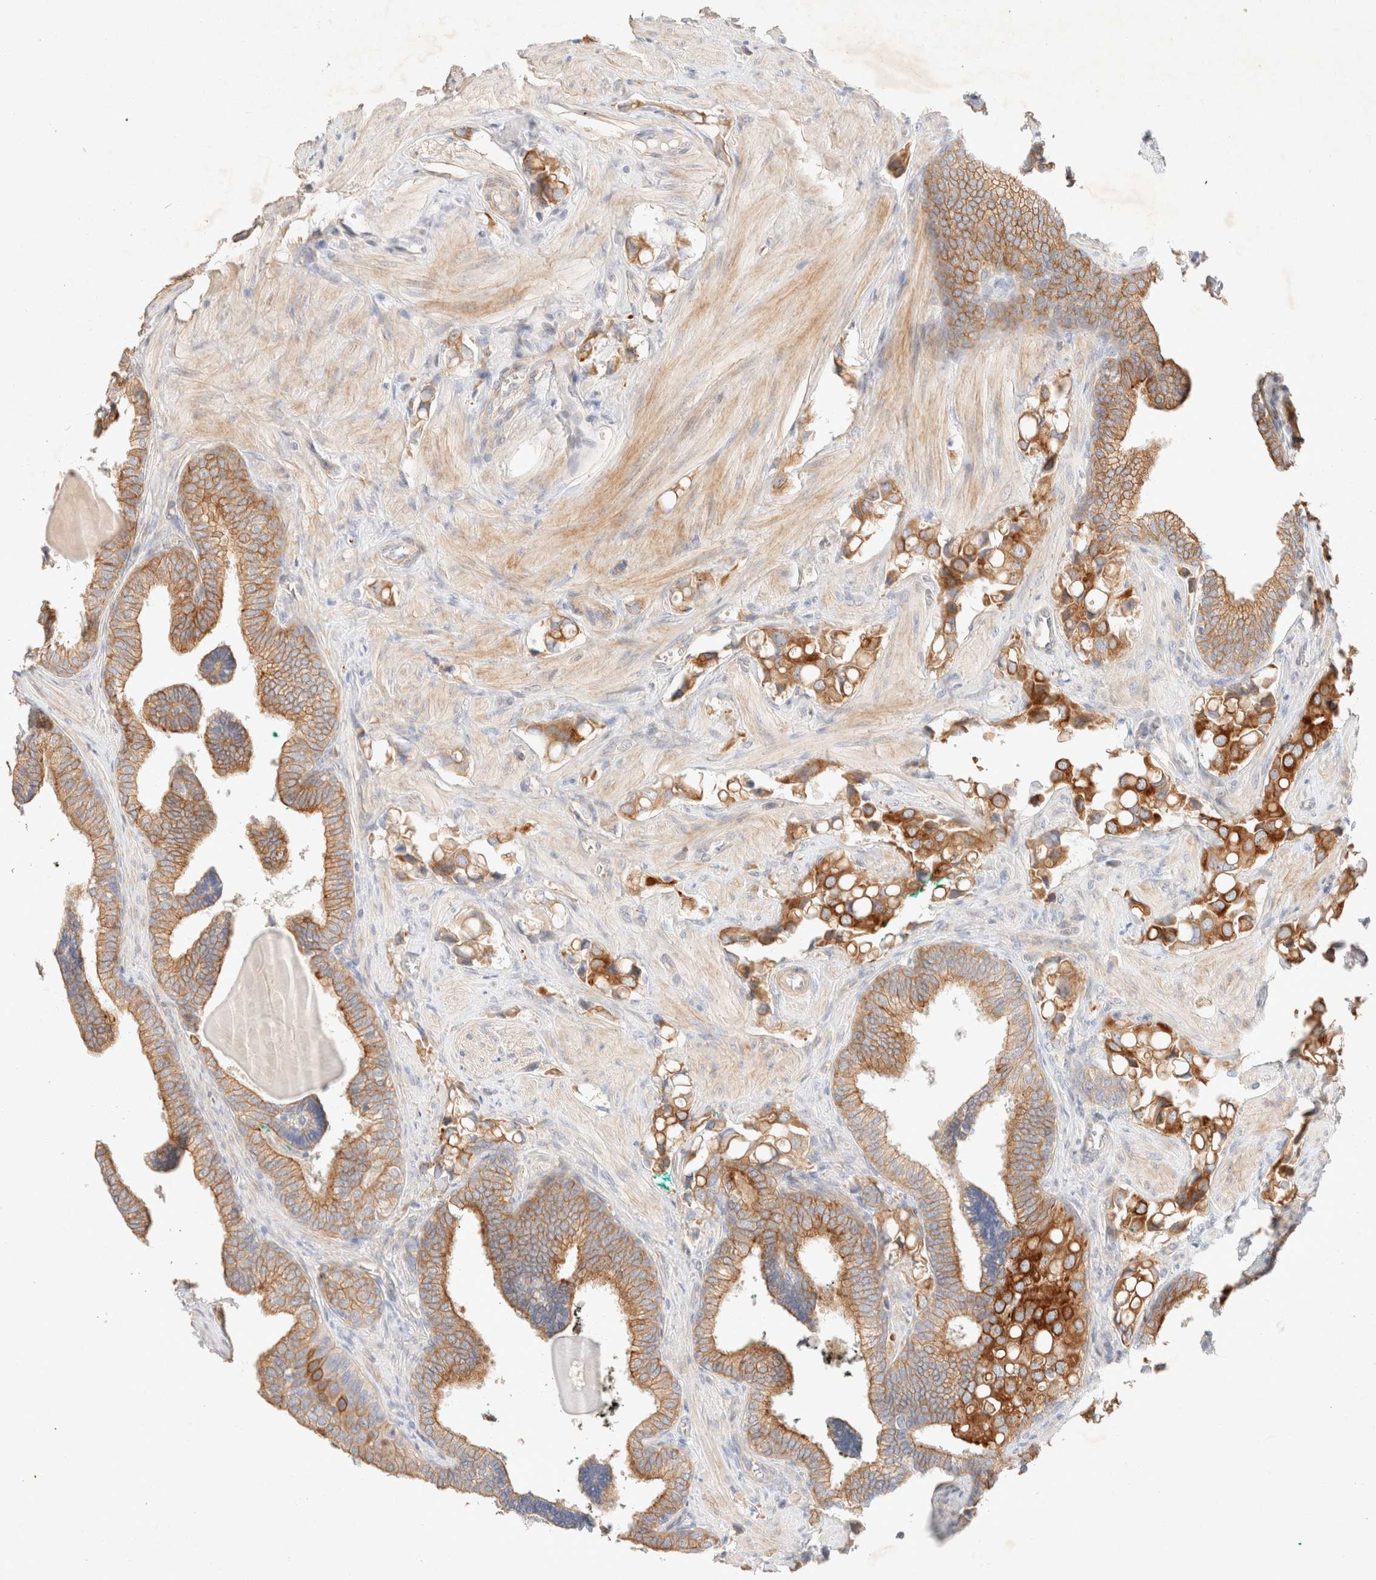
{"staining": {"intensity": "strong", "quantity": ">75%", "location": "cytoplasmic/membranous"}, "tissue": "prostate cancer", "cell_type": "Tumor cells", "image_type": "cancer", "snomed": [{"axis": "morphology", "description": "Adenocarcinoma, High grade"}, {"axis": "topography", "description": "Prostate"}], "caption": "Human prostate adenocarcinoma (high-grade) stained with a protein marker demonstrates strong staining in tumor cells.", "gene": "CSNK1E", "patient": {"sex": "male", "age": 52}}